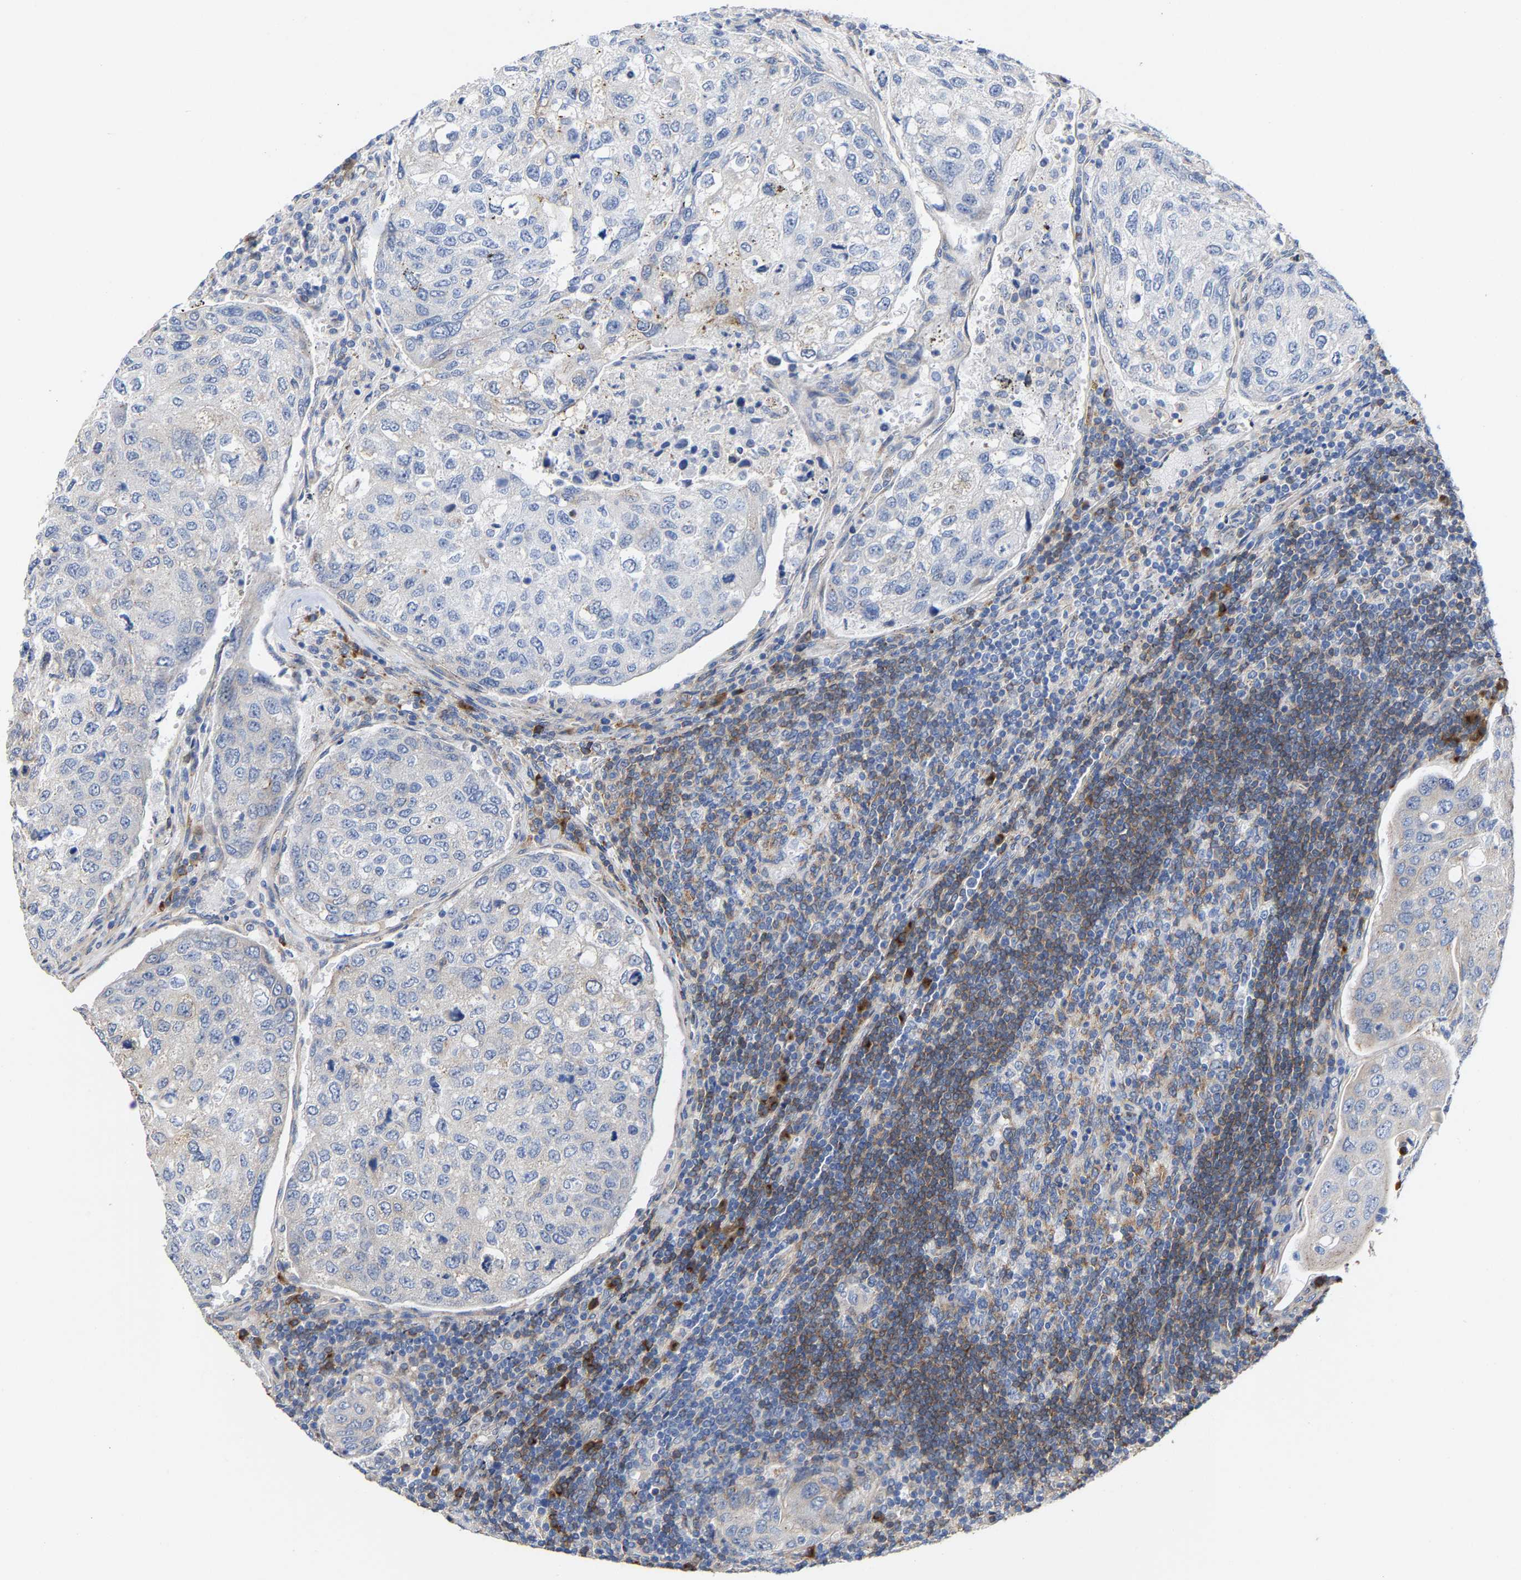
{"staining": {"intensity": "weak", "quantity": "<25%", "location": "cytoplasmic/membranous"}, "tissue": "urothelial cancer", "cell_type": "Tumor cells", "image_type": "cancer", "snomed": [{"axis": "morphology", "description": "Urothelial carcinoma, High grade"}, {"axis": "topography", "description": "Lymph node"}, {"axis": "topography", "description": "Urinary bladder"}], "caption": "Image shows no significant protein expression in tumor cells of urothelial carcinoma (high-grade).", "gene": "PPP1R15A", "patient": {"sex": "male", "age": 51}}